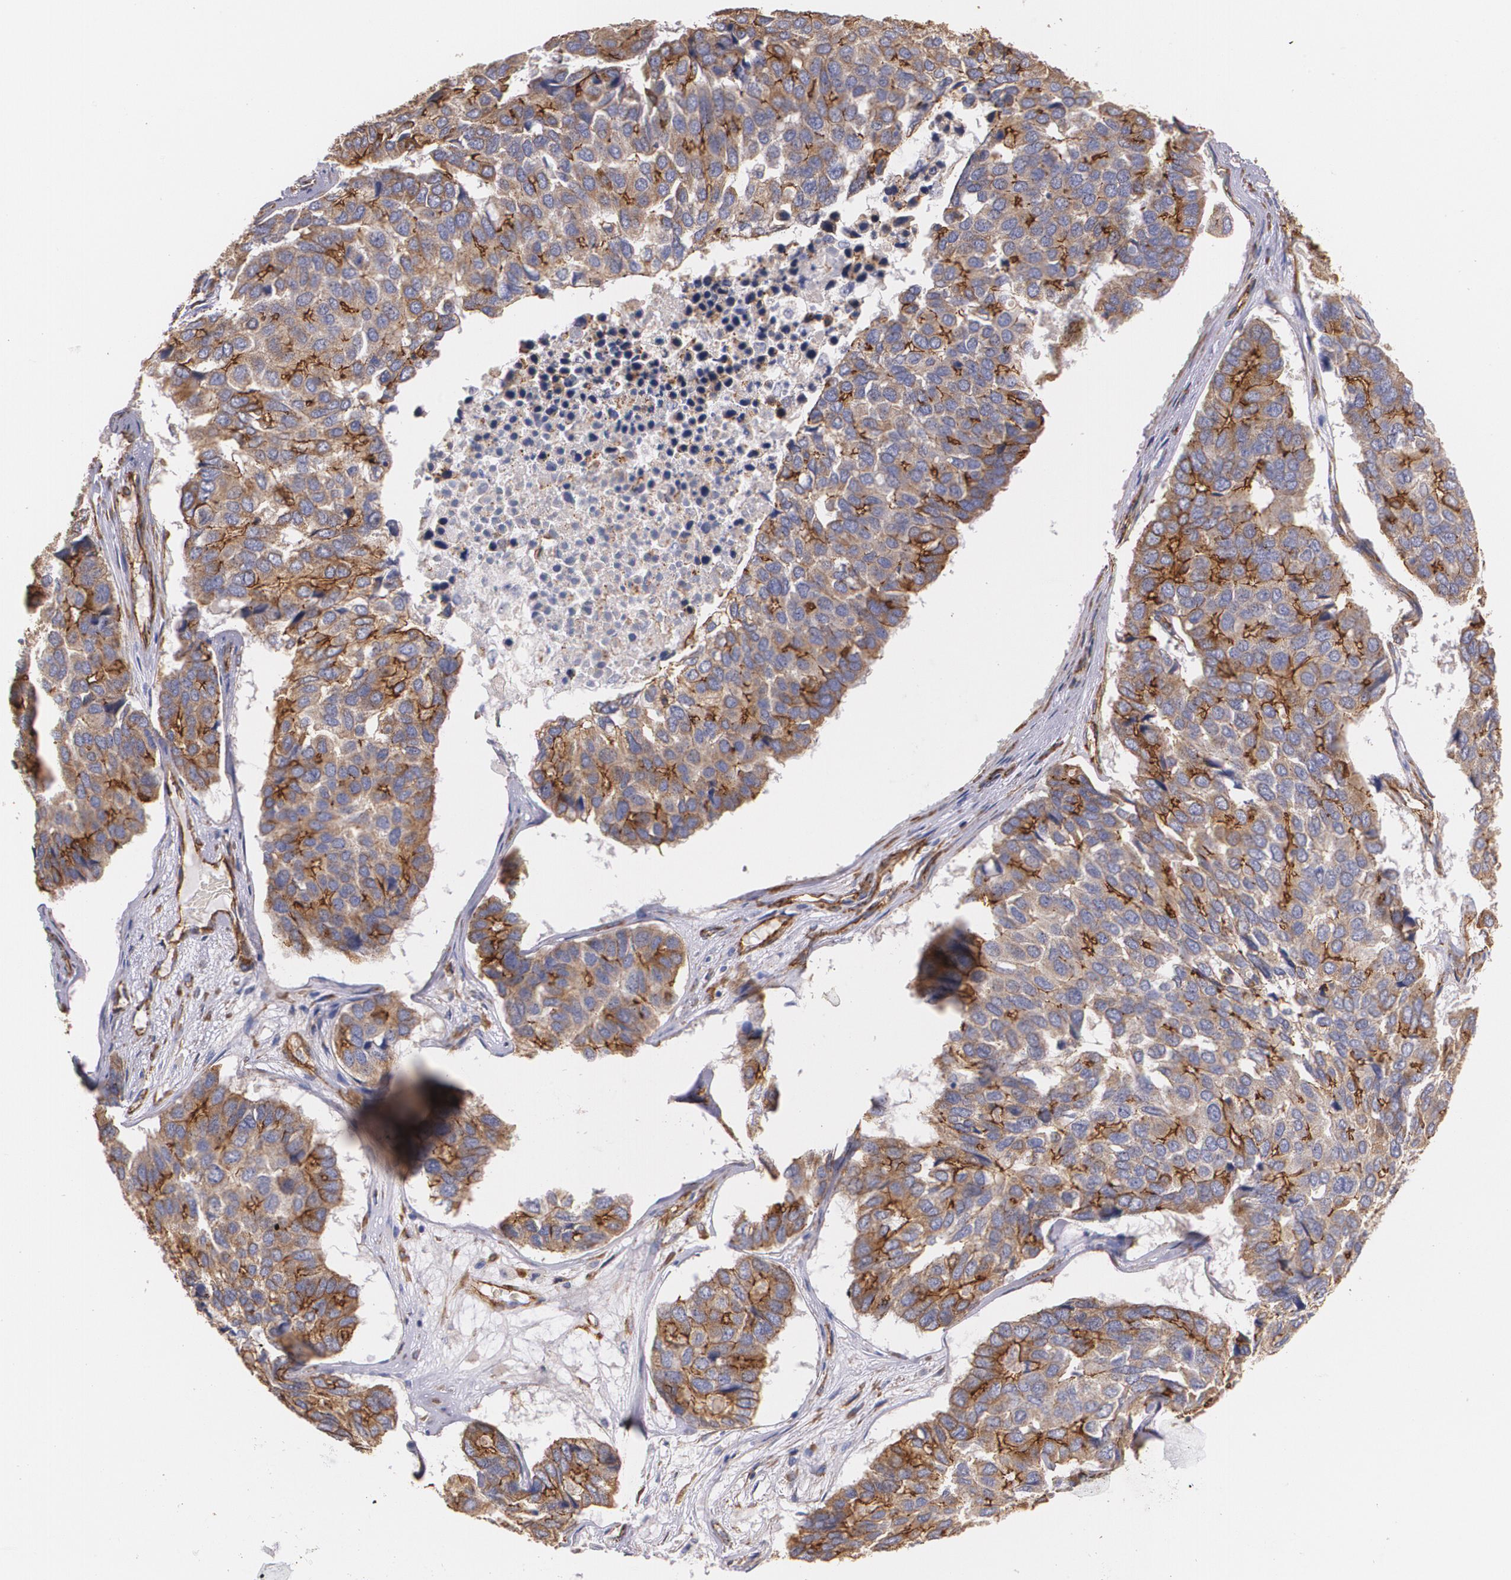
{"staining": {"intensity": "moderate", "quantity": ">75%", "location": "cytoplasmic/membranous"}, "tissue": "pancreatic cancer", "cell_type": "Tumor cells", "image_type": "cancer", "snomed": [{"axis": "morphology", "description": "Adenocarcinoma, NOS"}, {"axis": "topography", "description": "Pancreas"}], "caption": "A micrograph showing moderate cytoplasmic/membranous expression in approximately >75% of tumor cells in pancreatic cancer, as visualized by brown immunohistochemical staining.", "gene": "TJP1", "patient": {"sex": "male", "age": 50}}